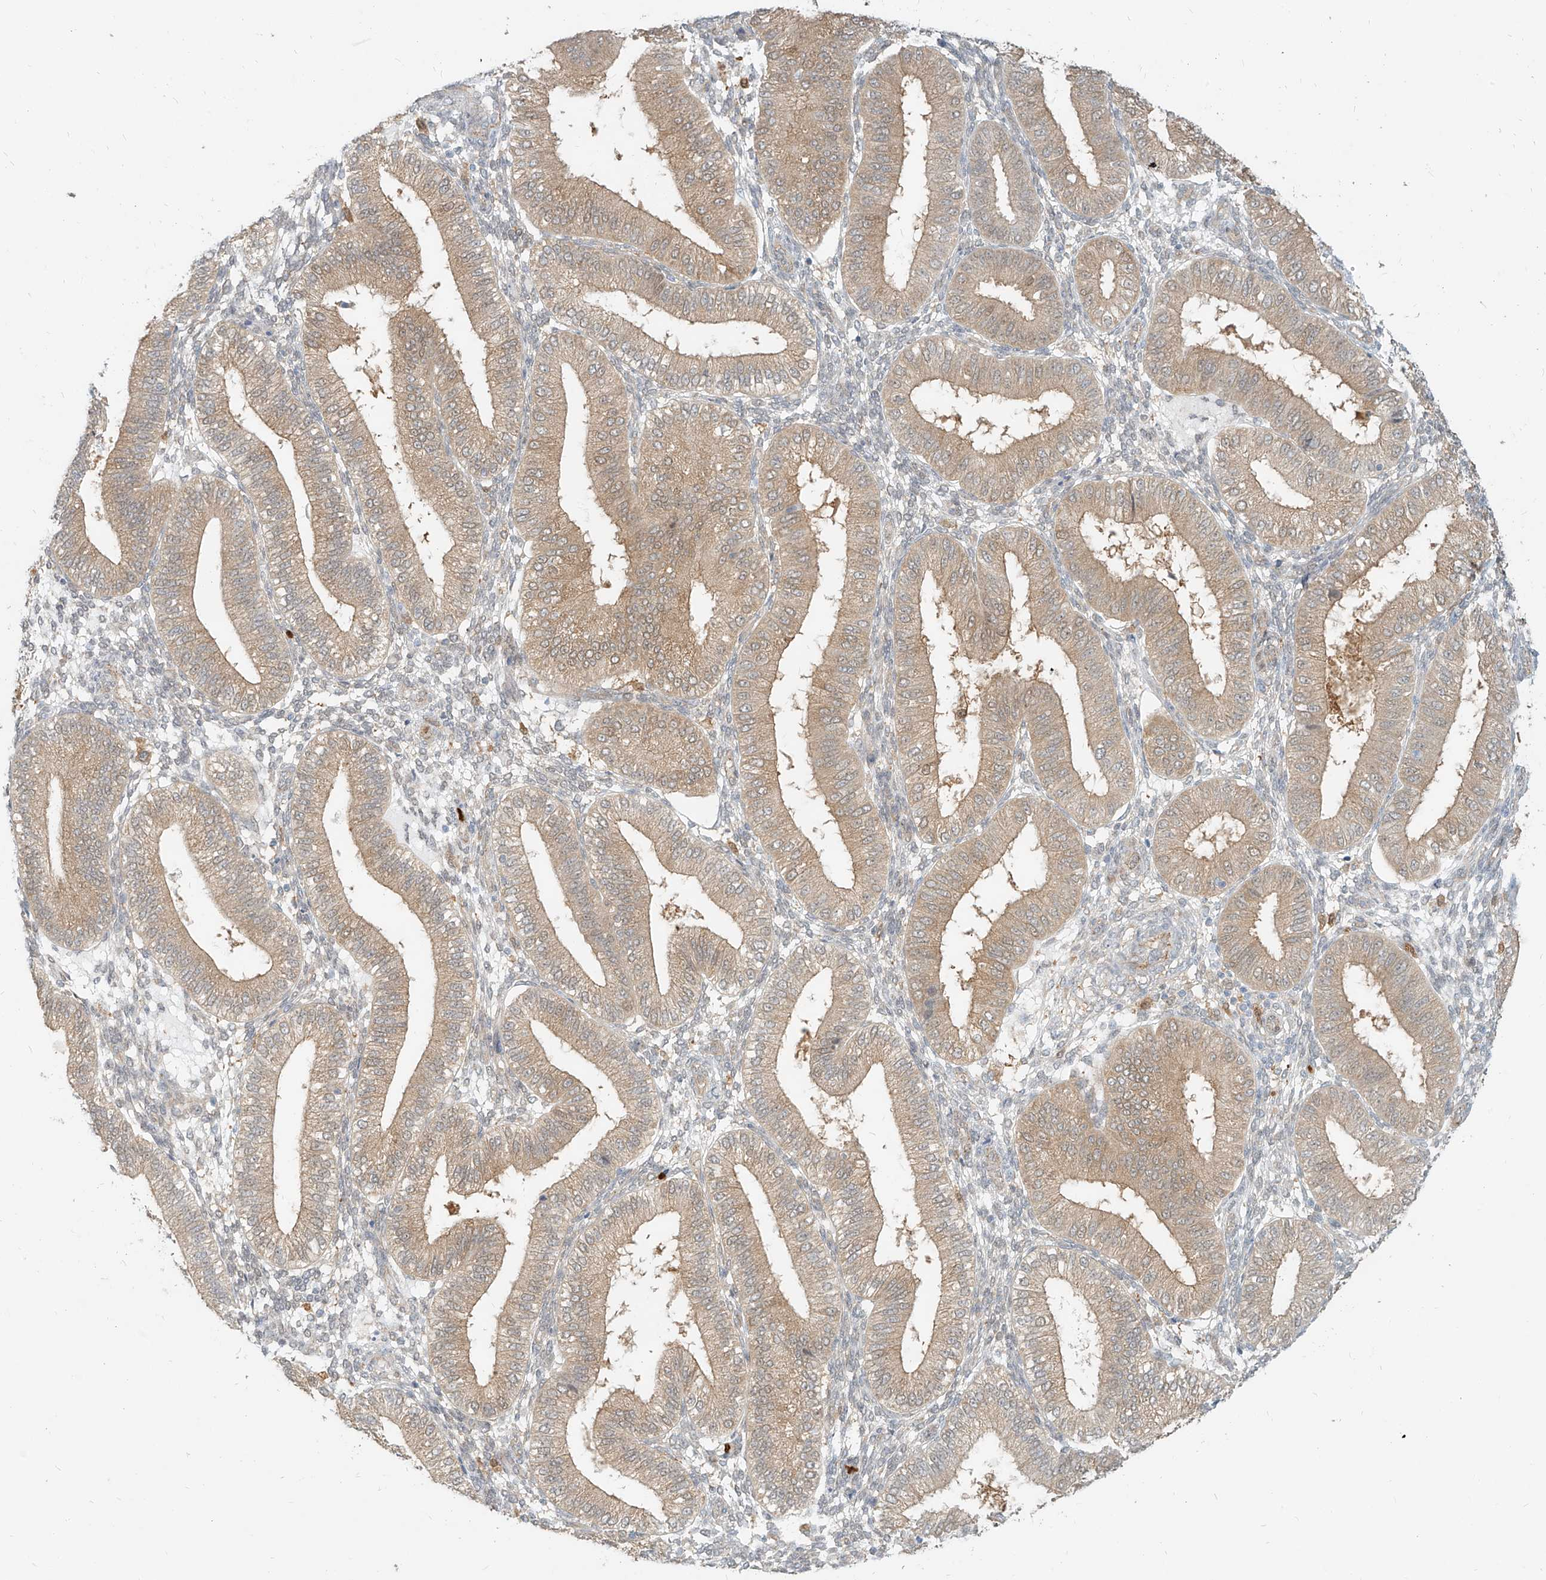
{"staining": {"intensity": "weak", "quantity": "<25%", "location": "cytoplasmic/membranous"}, "tissue": "endometrium", "cell_type": "Cells in endometrial stroma", "image_type": "normal", "snomed": [{"axis": "morphology", "description": "Normal tissue, NOS"}, {"axis": "topography", "description": "Endometrium"}], "caption": "Endometrium was stained to show a protein in brown. There is no significant expression in cells in endometrial stroma.", "gene": "PGD", "patient": {"sex": "female", "age": 39}}